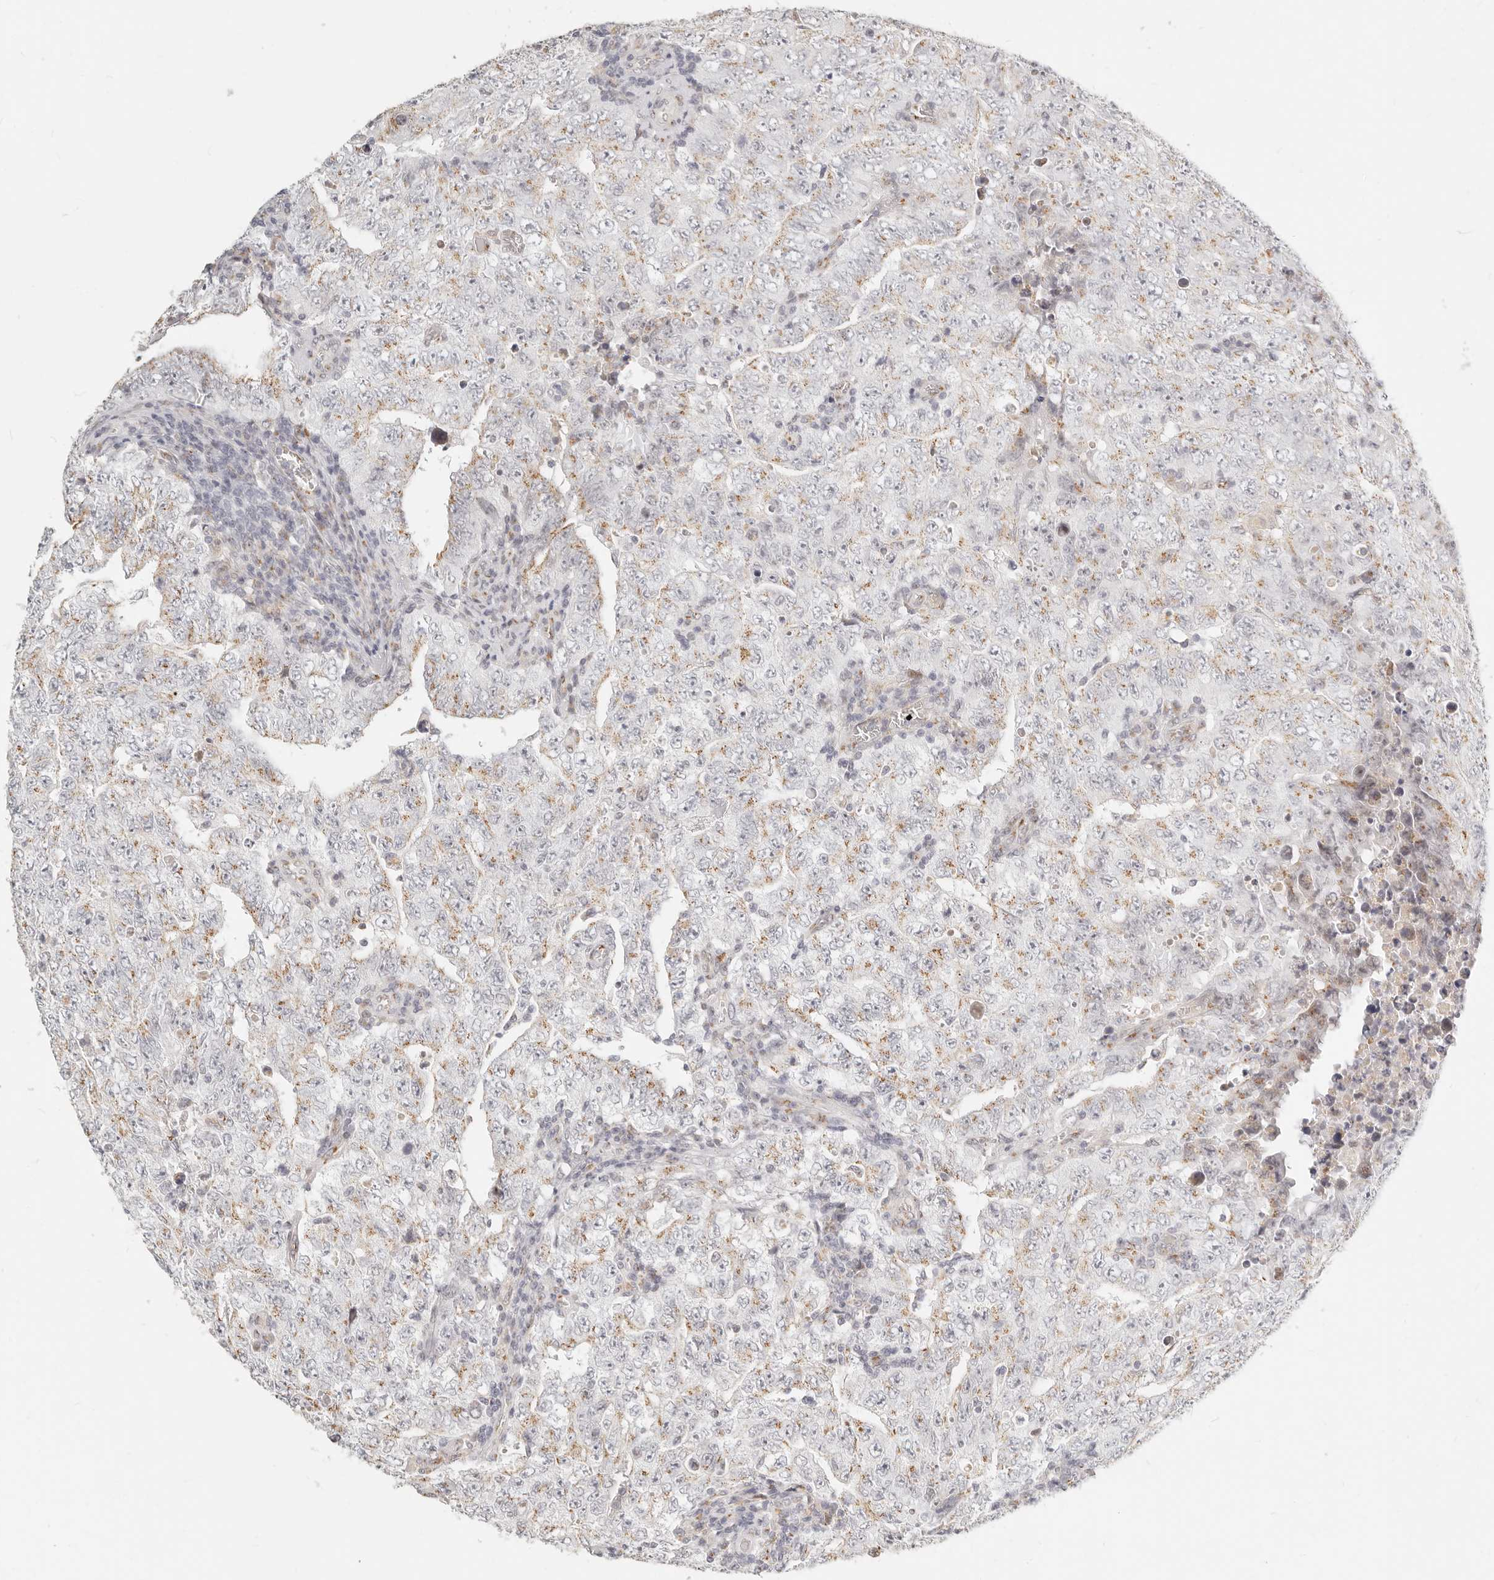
{"staining": {"intensity": "moderate", "quantity": ">75%", "location": "cytoplasmic/membranous"}, "tissue": "testis cancer", "cell_type": "Tumor cells", "image_type": "cancer", "snomed": [{"axis": "morphology", "description": "Carcinoma, Embryonal, NOS"}, {"axis": "topography", "description": "Testis"}], "caption": "The immunohistochemical stain shows moderate cytoplasmic/membranous expression in tumor cells of testis cancer (embryonal carcinoma) tissue.", "gene": "FAM20B", "patient": {"sex": "male", "age": 26}}